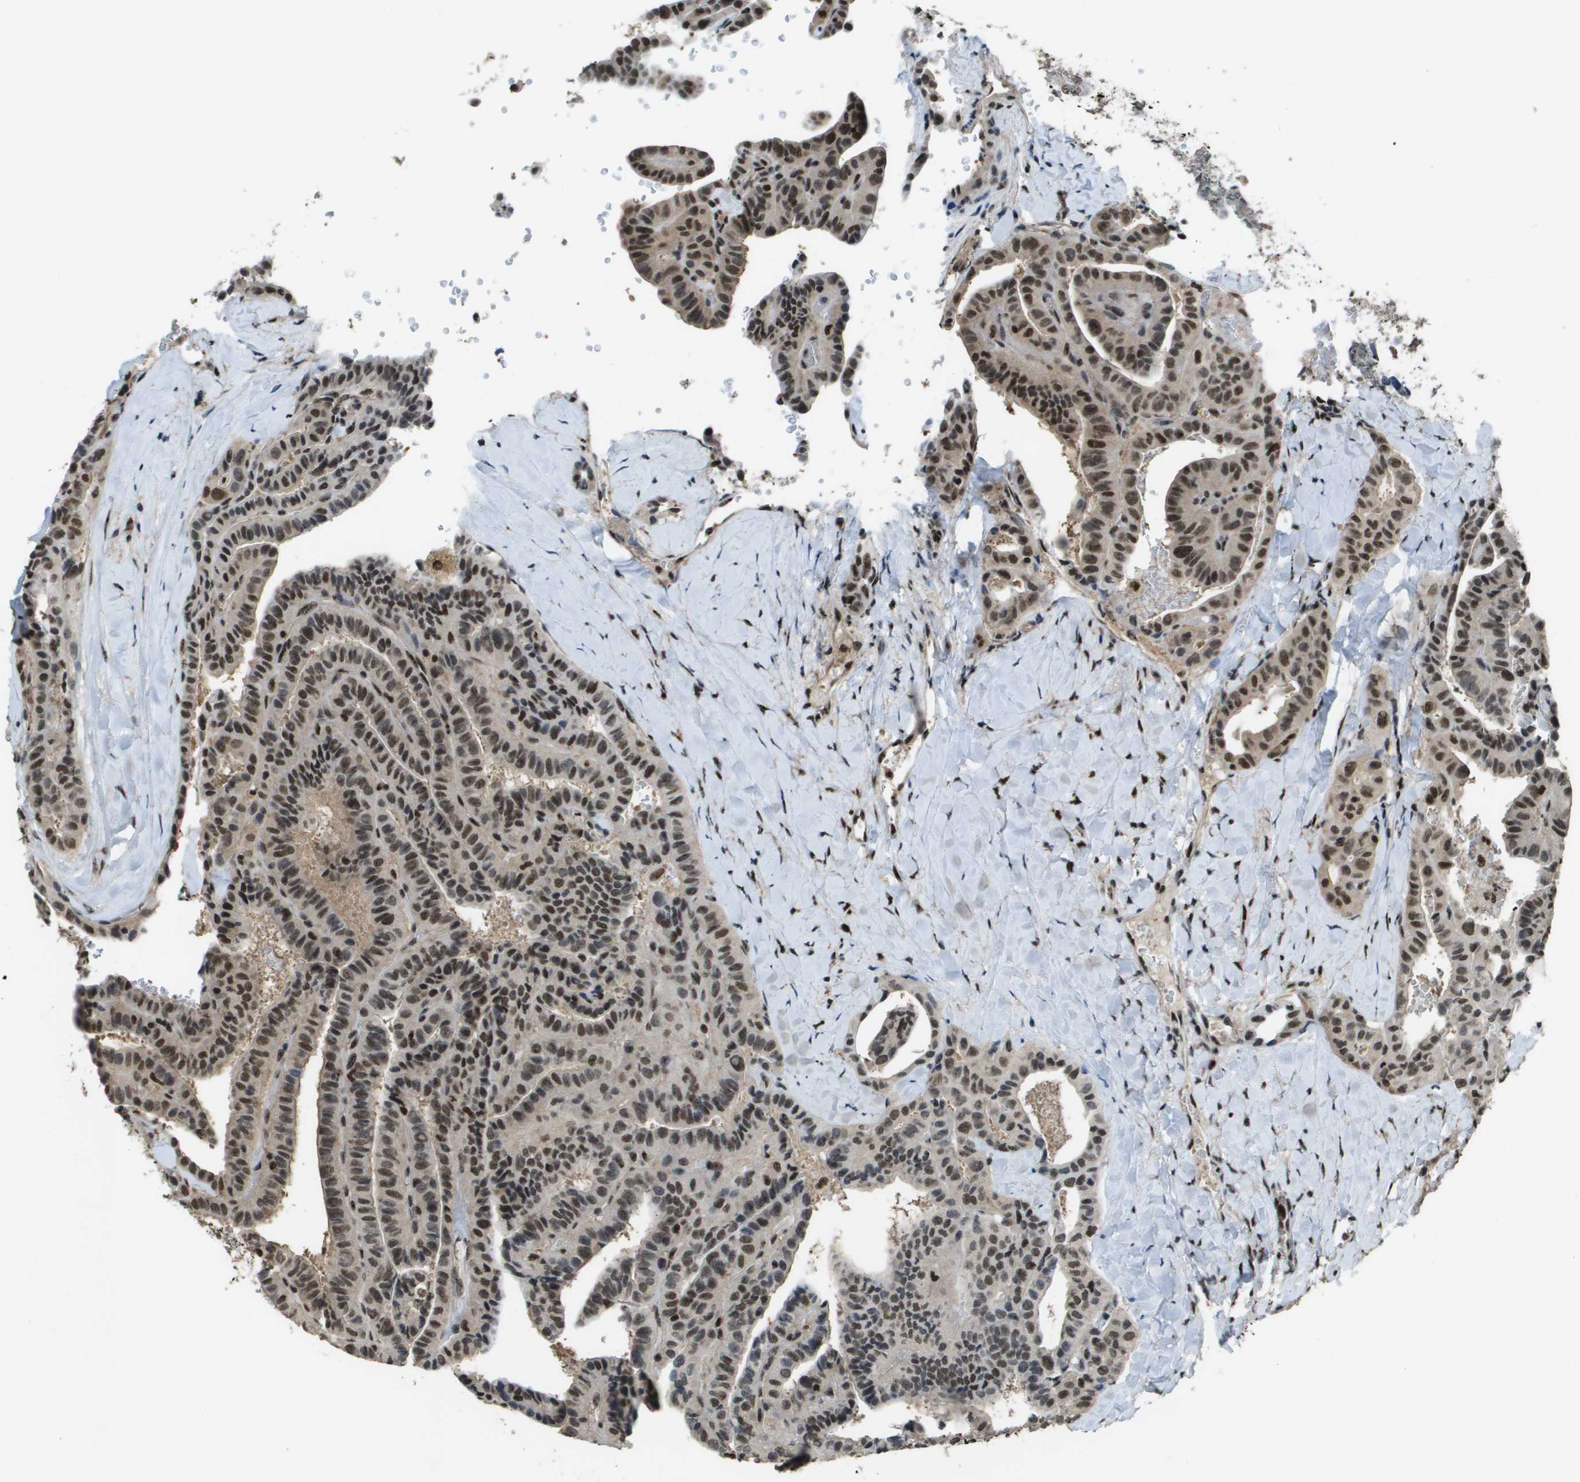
{"staining": {"intensity": "moderate", "quantity": ">75%", "location": "nuclear"}, "tissue": "thyroid cancer", "cell_type": "Tumor cells", "image_type": "cancer", "snomed": [{"axis": "morphology", "description": "Papillary adenocarcinoma, NOS"}, {"axis": "topography", "description": "Thyroid gland"}], "caption": "About >75% of tumor cells in papillary adenocarcinoma (thyroid) exhibit moderate nuclear protein positivity as visualized by brown immunohistochemical staining.", "gene": "SP100", "patient": {"sex": "male", "age": 77}}